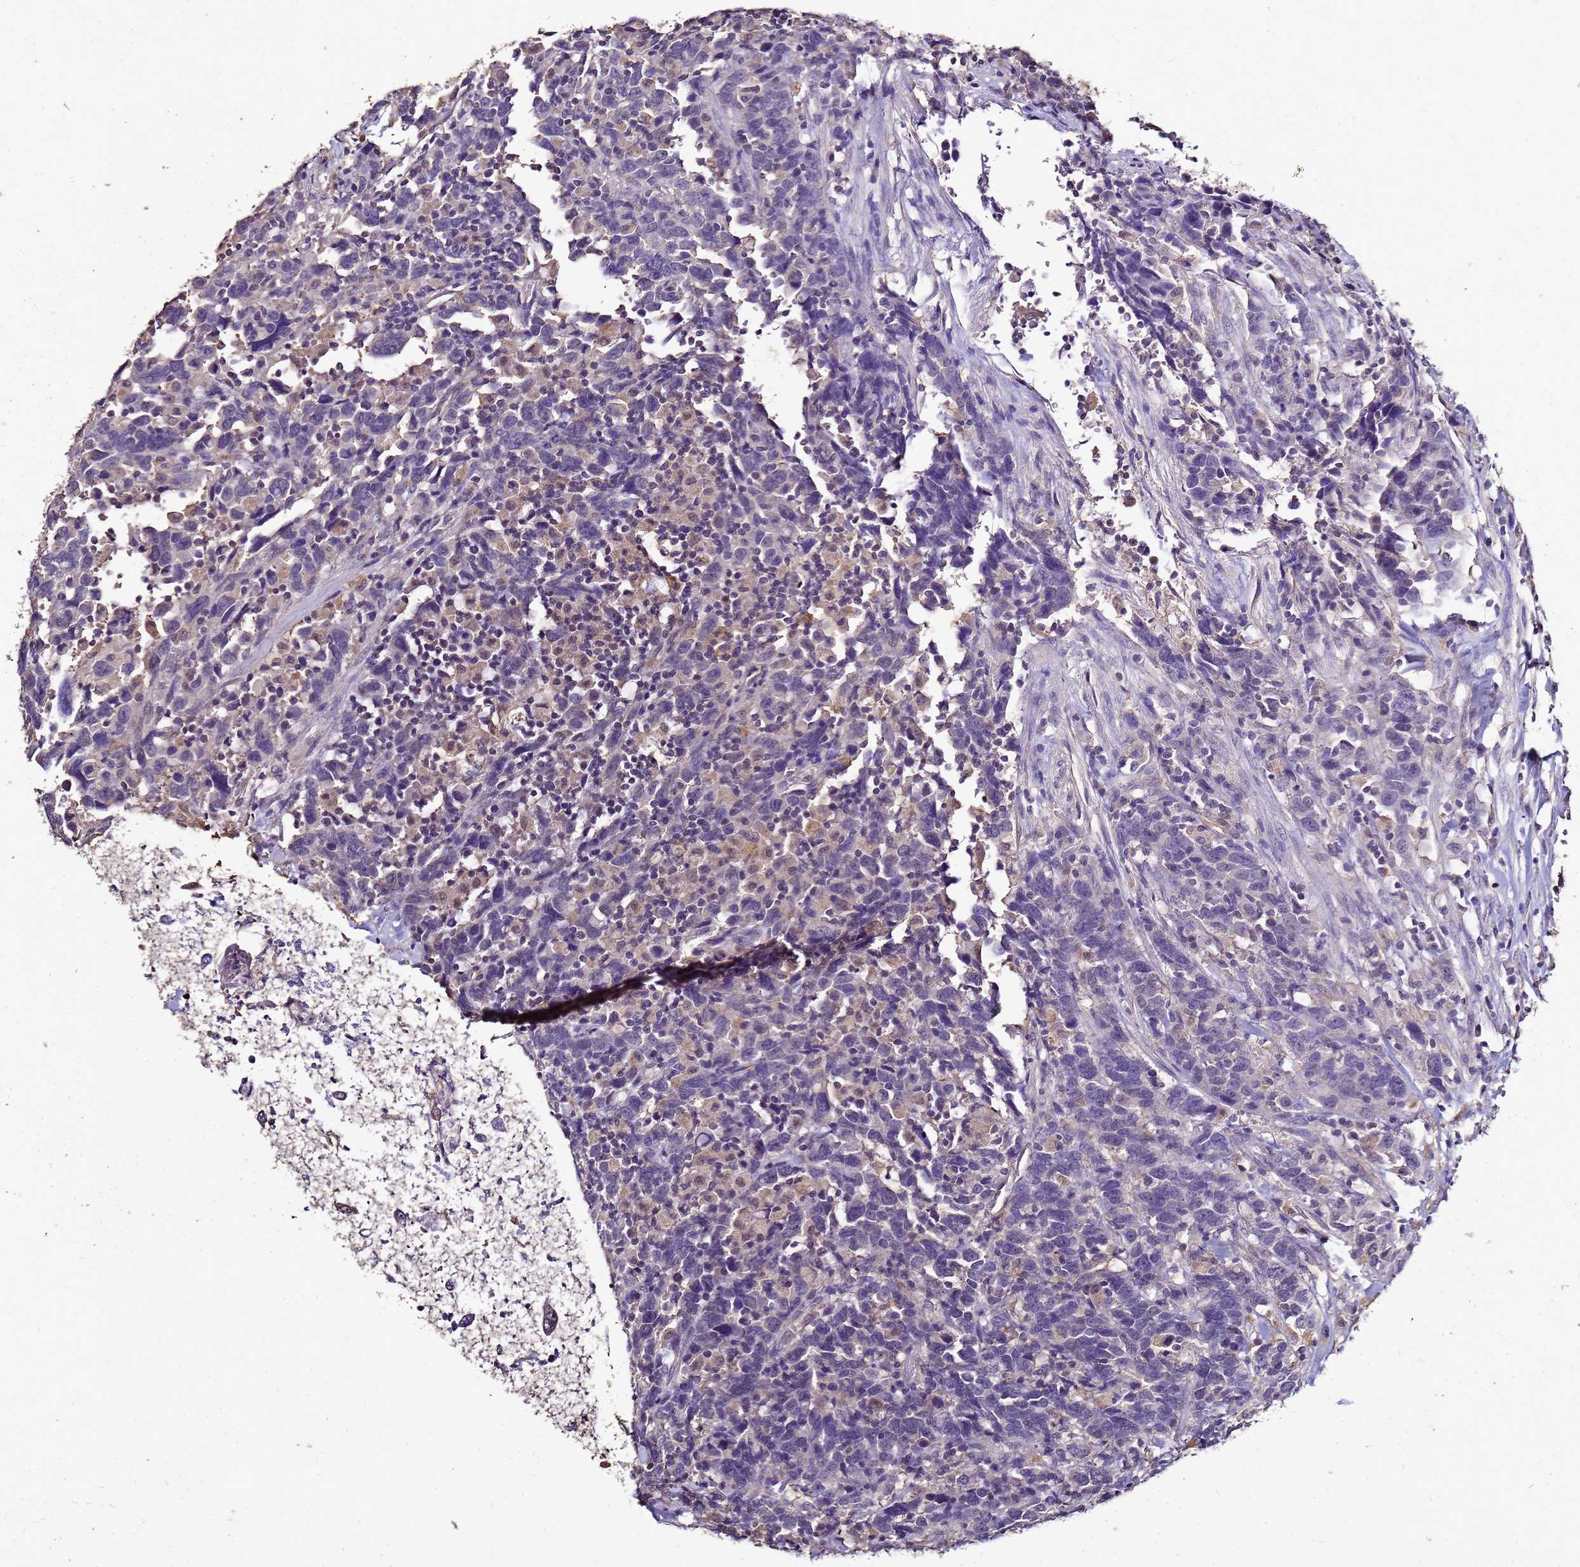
{"staining": {"intensity": "negative", "quantity": "none", "location": "none"}, "tissue": "urothelial cancer", "cell_type": "Tumor cells", "image_type": "cancer", "snomed": [{"axis": "morphology", "description": "Urothelial carcinoma, High grade"}, {"axis": "topography", "description": "Urinary bladder"}], "caption": "High magnification brightfield microscopy of urothelial cancer stained with DAB (3,3'-diaminobenzidine) (brown) and counterstained with hematoxylin (blue): tumor cells show no significant positivity.", "gene": "ENOPH1", "patient": {"sex": "male", "age": 61}}